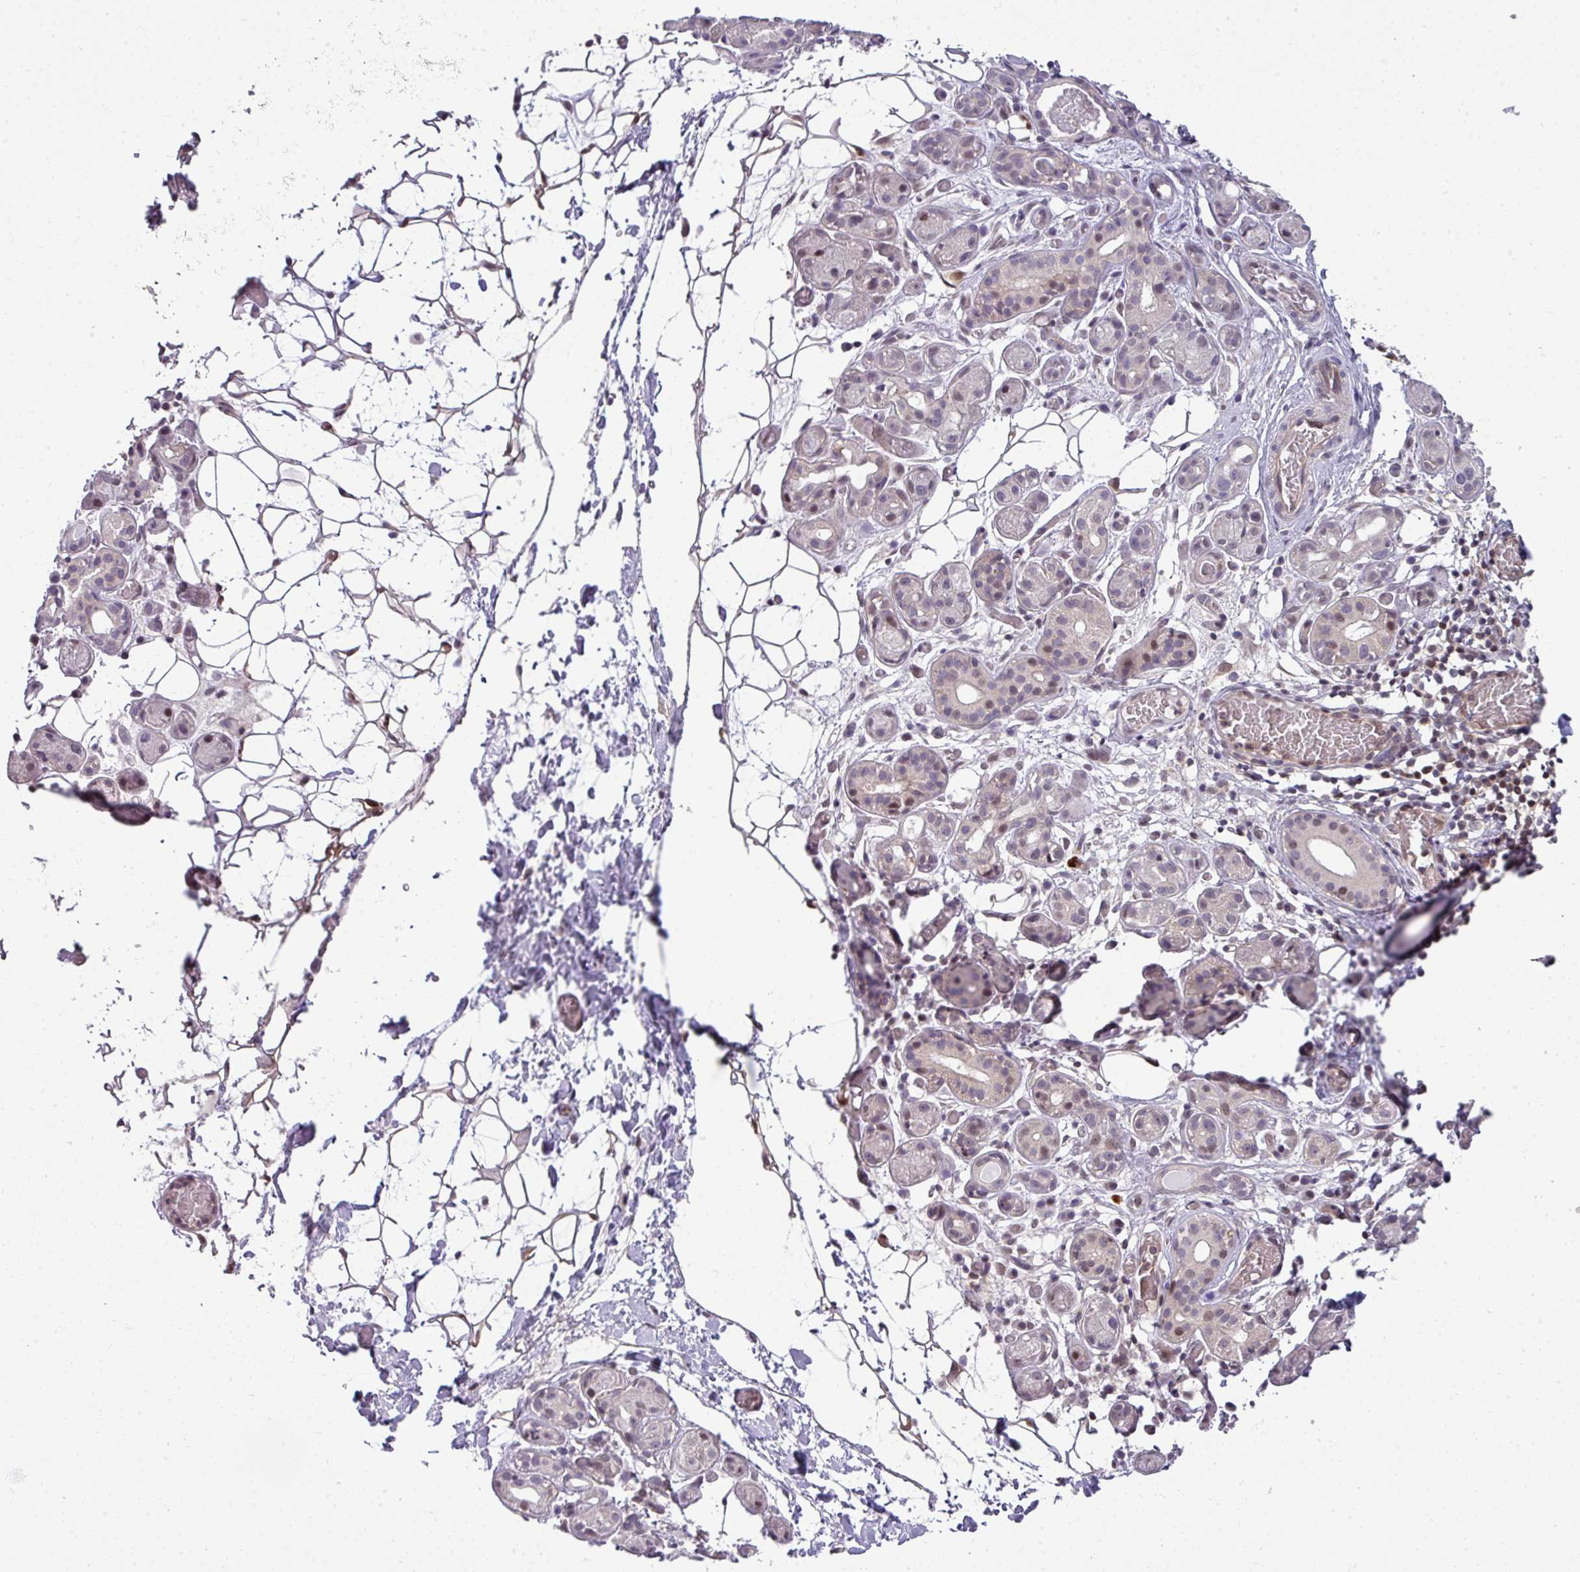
{"staining": {"intensity": "moderate", "quantity": "<25%", "location": "nuclear"}, "tissue": "salivary gland", "cell_type": "Glandular cells", "image_type": "normal", "snomed": [{"axis": "morphology", "description": "Normal tissue, NOS"}, {"axis": "topography", "description": "Salivary gland"}], "caption": "Benign salivary gland displays moderate nuclear expression in about <25% of glandular cells, visualized by immunohistochemistry.", "gene": "STAT5A", "patient": {"sex": "male", "age": 82}}